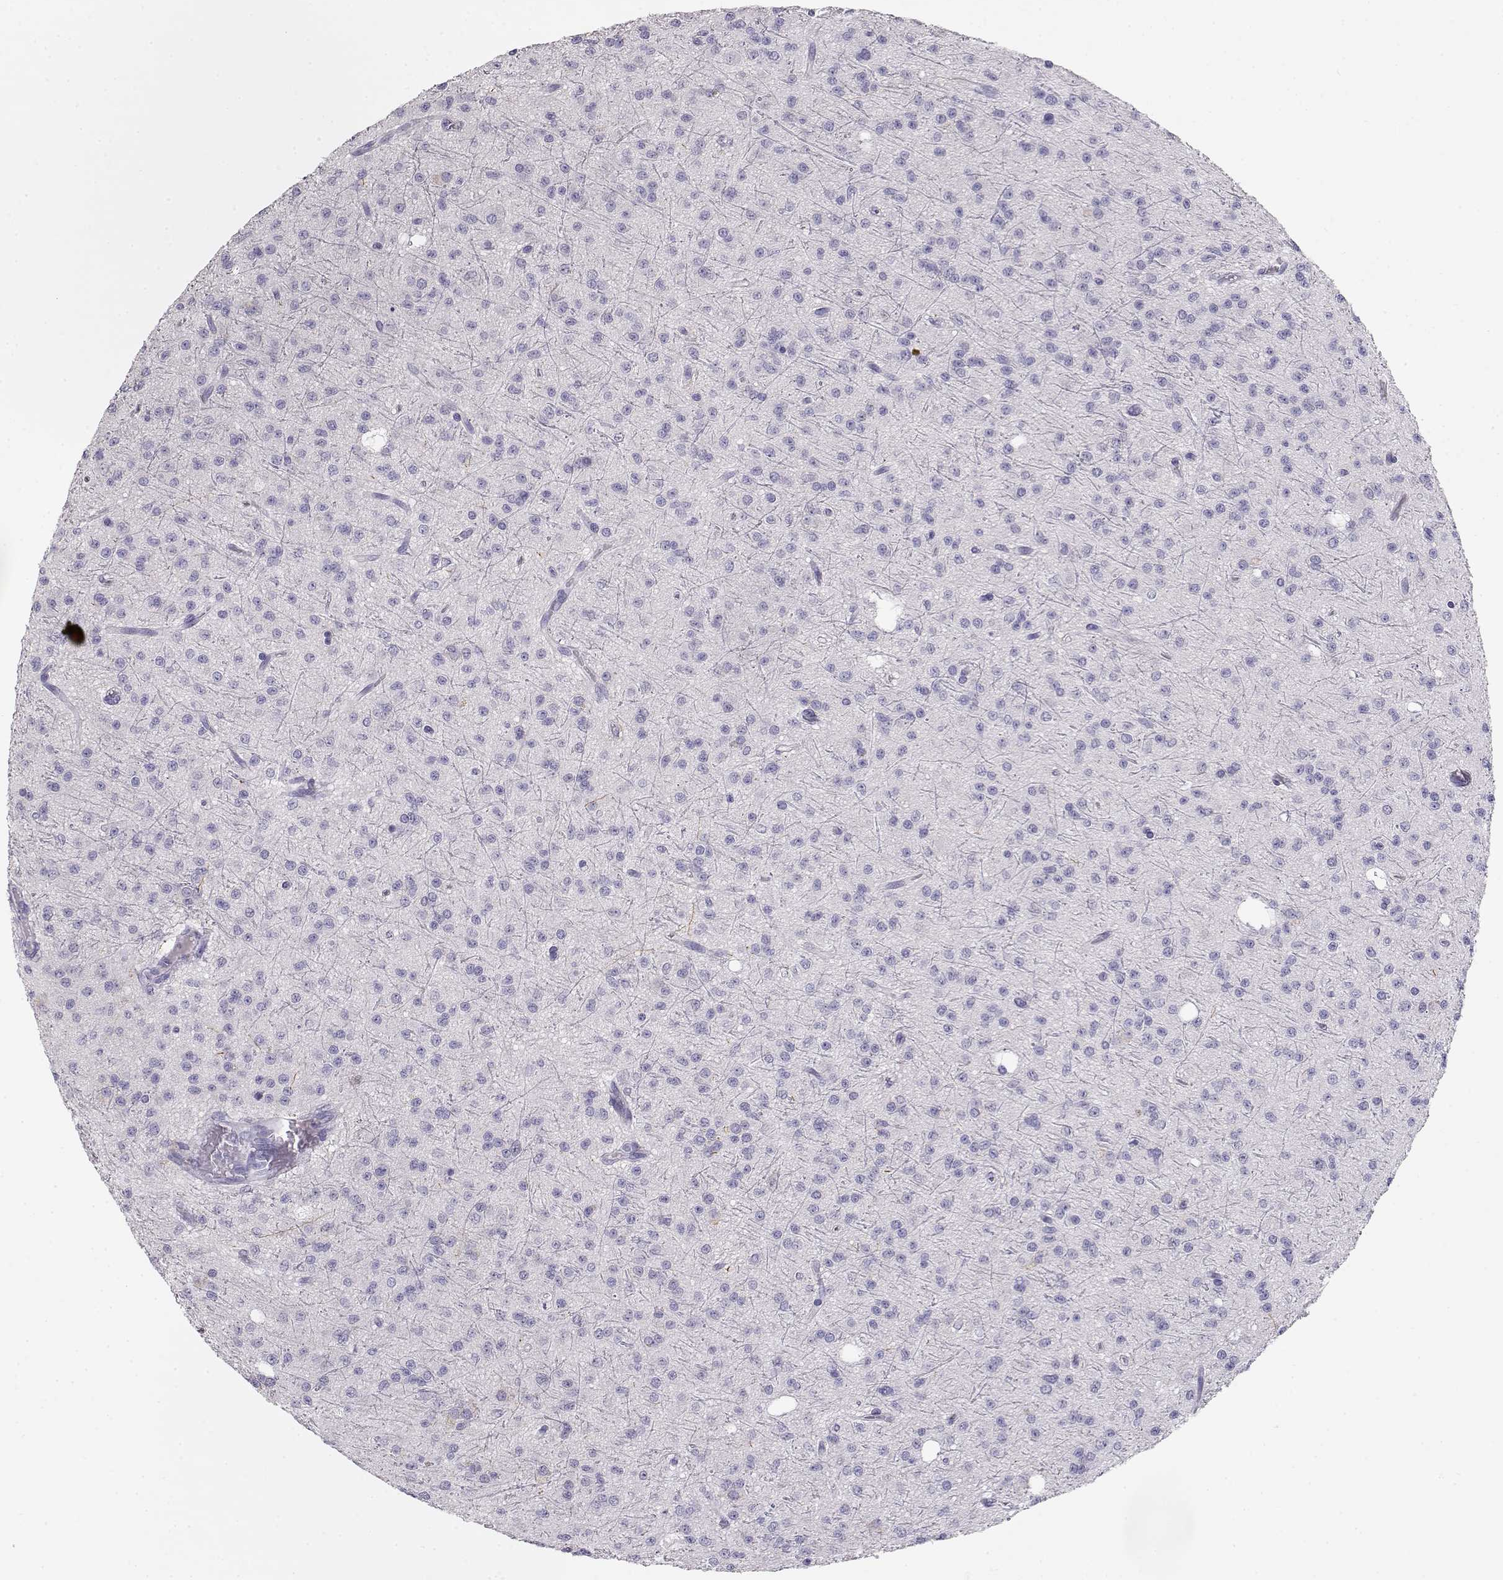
{"staining": {"intensity": "negative", "quantity": "none", "location": "none"}, "tissue": "glioma", "cell_type": "Tumor cells", "image_type": "cancer", "snomed": [{"axis": "morphology", "description": "Glioma, malignant, Low grade"}, {"axis": "topography", "description": "Brain"}], "caption": "Immunohistochemical staining of human glioma reveals no significant positivity in tumor cells.", "gene": "OPN5", "patient": {"sex": "male", "age": 27}}